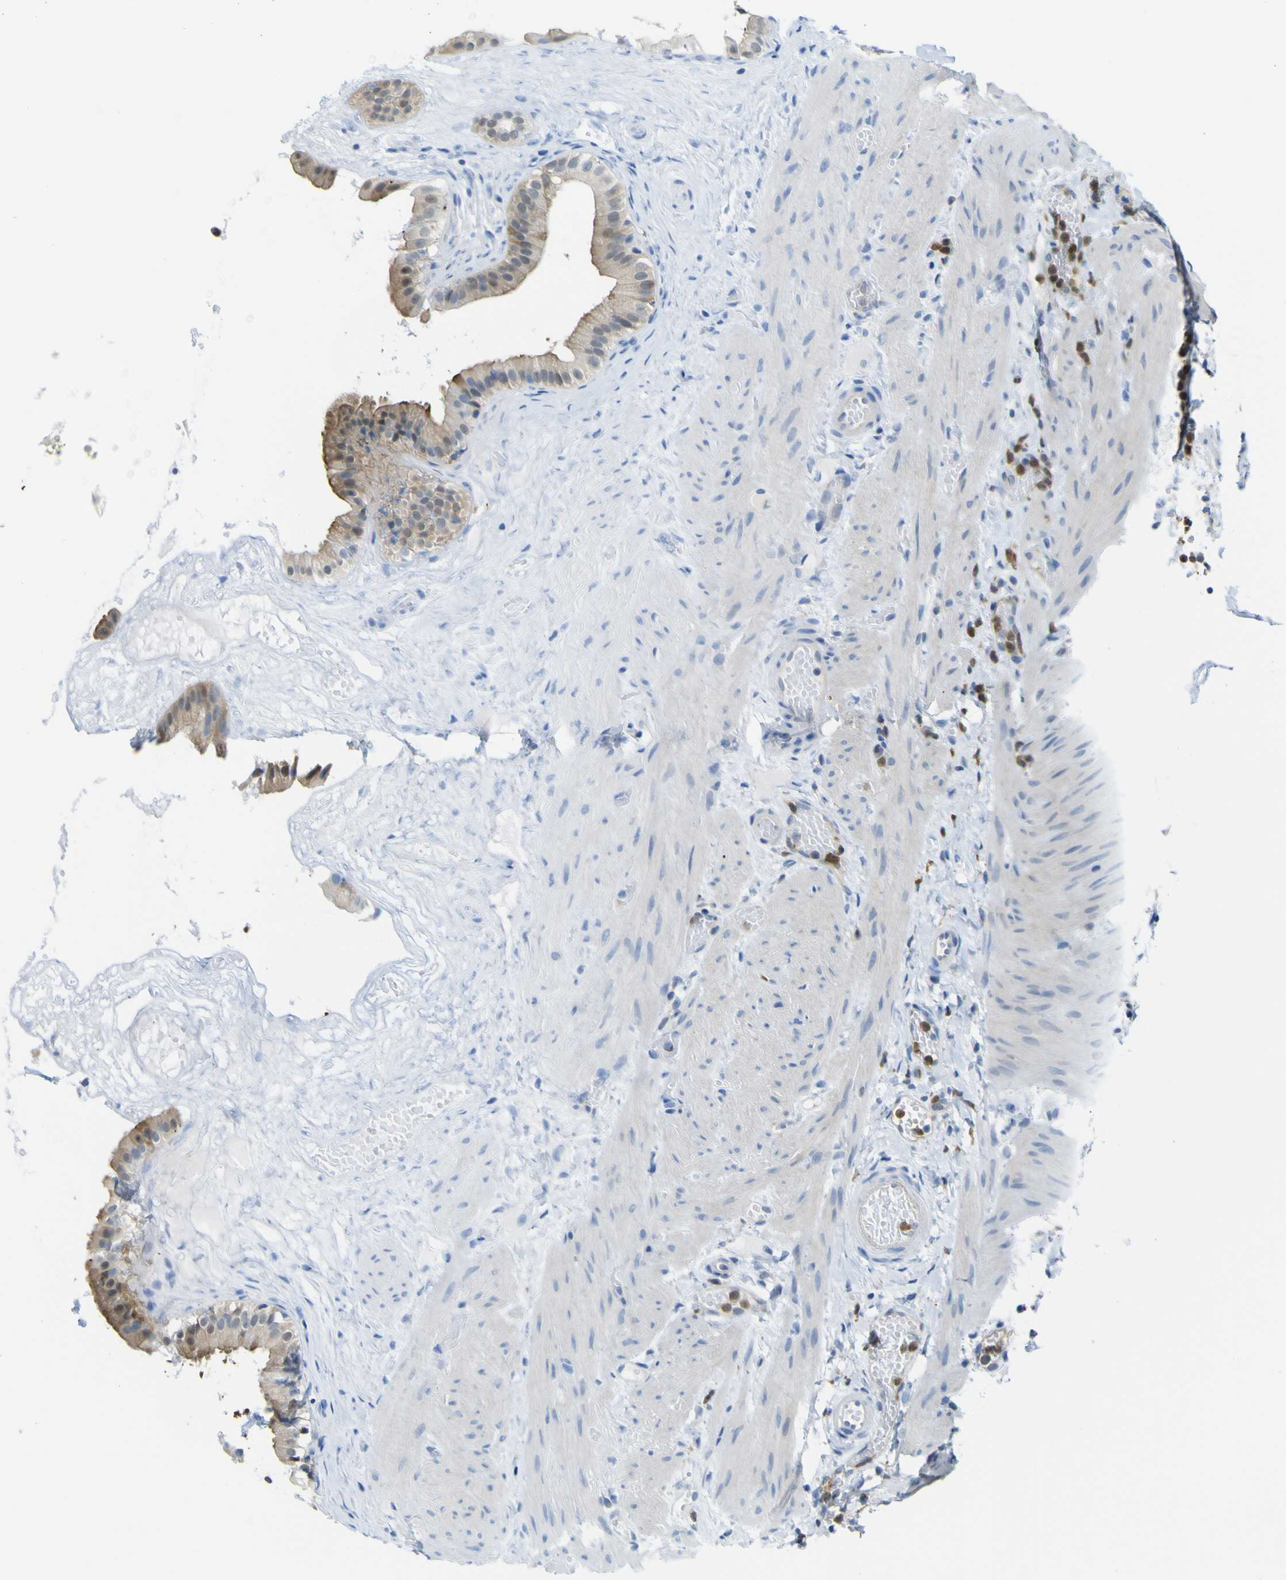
{"staining": {"intensity": "moderate", "quantity": "25%-75%", "location": "cytoplasmic/membranous"}, "tissue": "gallbladder", "cell_type": "Glandular cells", "image_type": "normal", "snomed": [{"axis": "morphology", "description": "Normal tissue, NOS"}, {"axis": "topography", "description": "Gallbladder"}], "caption": "Normal gallbladder exhibits moderate cytoplasmic/membranous positivity in about 25%-75% of glandular cells, visualized by immunohistochemistry.", "gene": "ABHD3", "patient": {"sex": "female", "age": 26}}